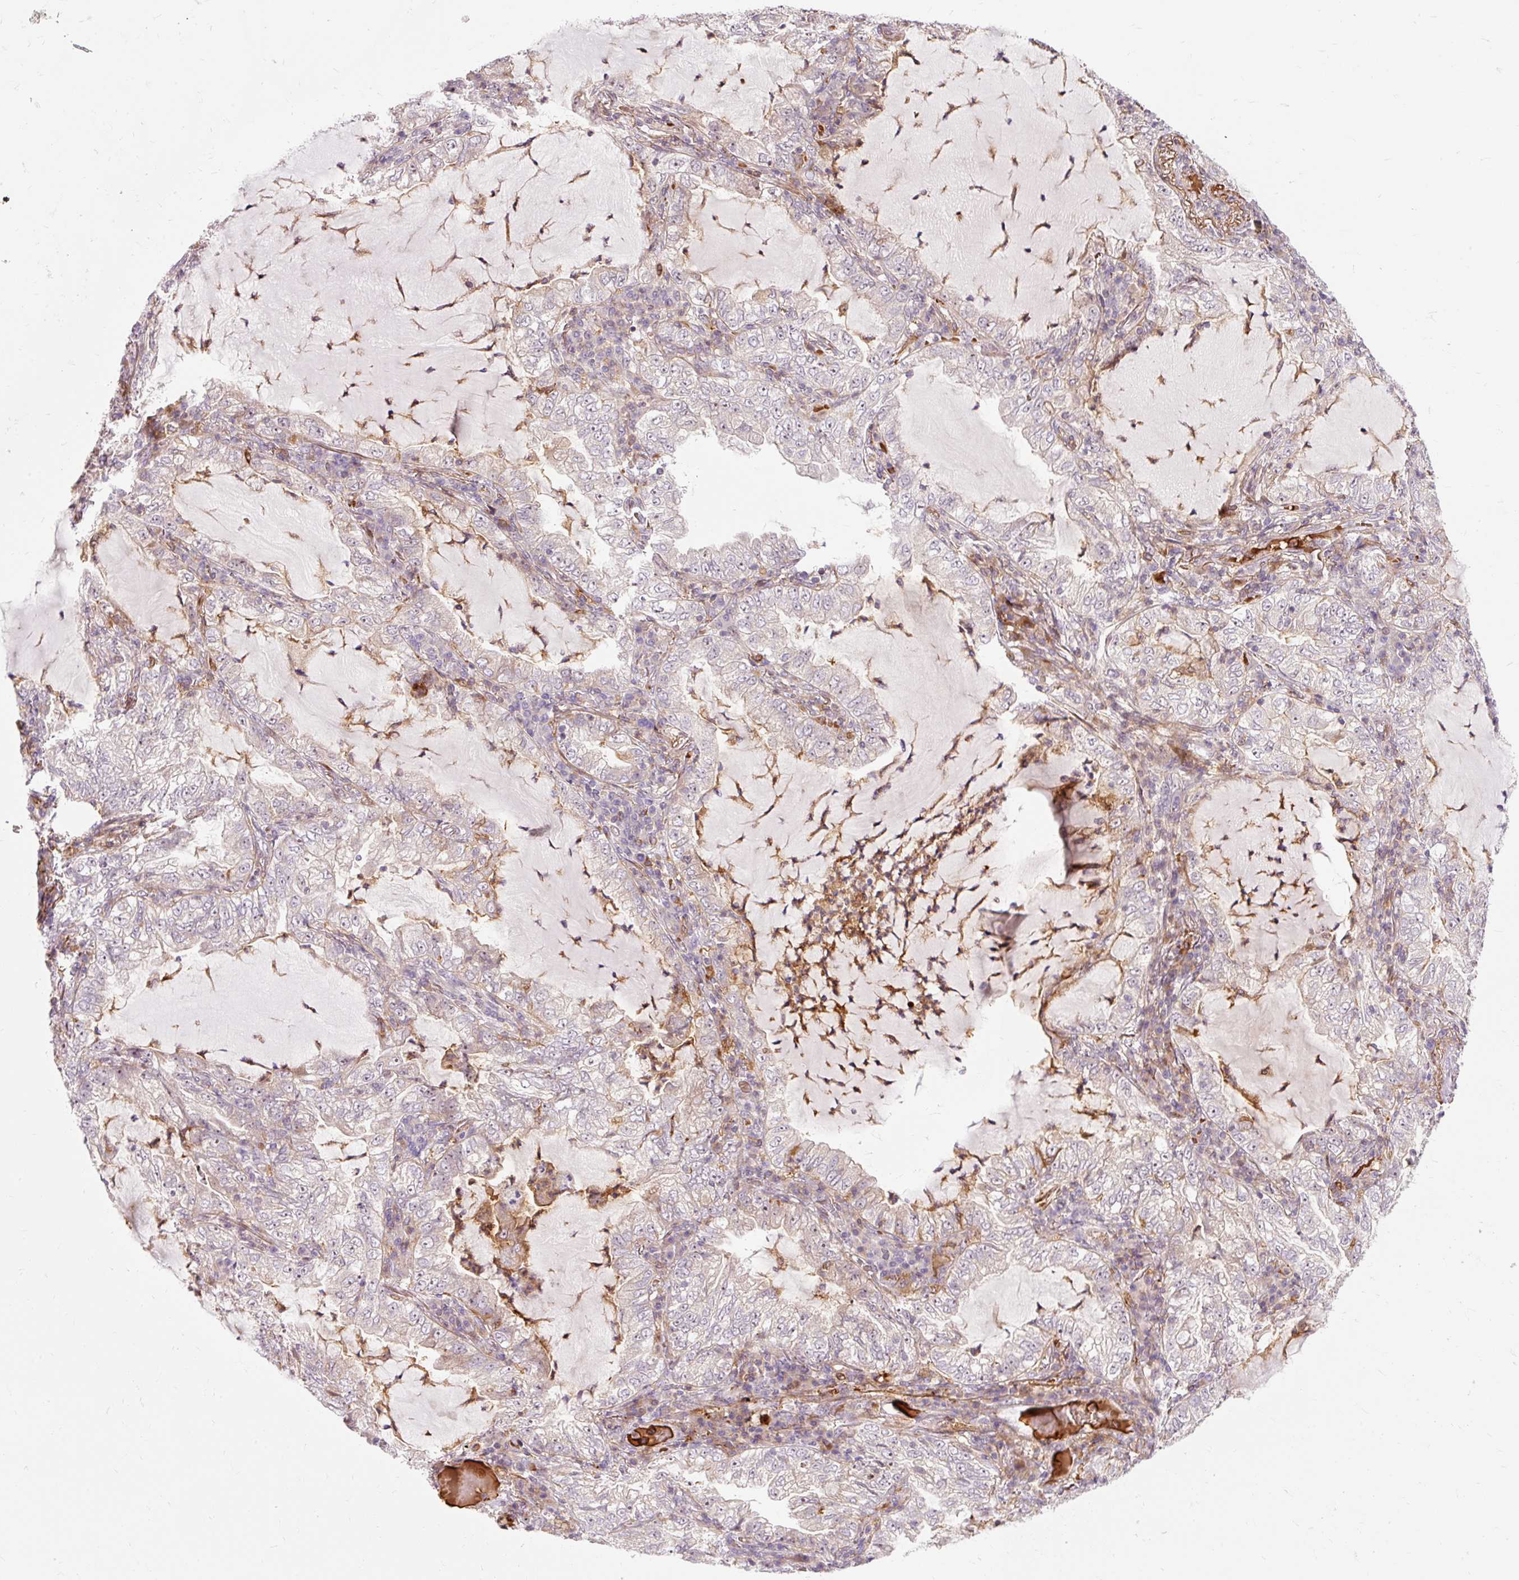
{"staining": {"intensity": "negative", "quantity": "none", "location": "none"}, "tissue": "lung cancer", "cell_type": "Tumor cells", "image_type": "cancer", "snomed": [{"axis": "morphology", "description": "Adenocarcinoma, NOS"}, {"axis": "topography", "description": "Lung"}], "caption": "The histopathology image reveals no significant staining in tumor cells of lung cancer (adenocarcinoma).", "gene": "CEBPZ", "patient": {"sex": "female", "age": 73}}